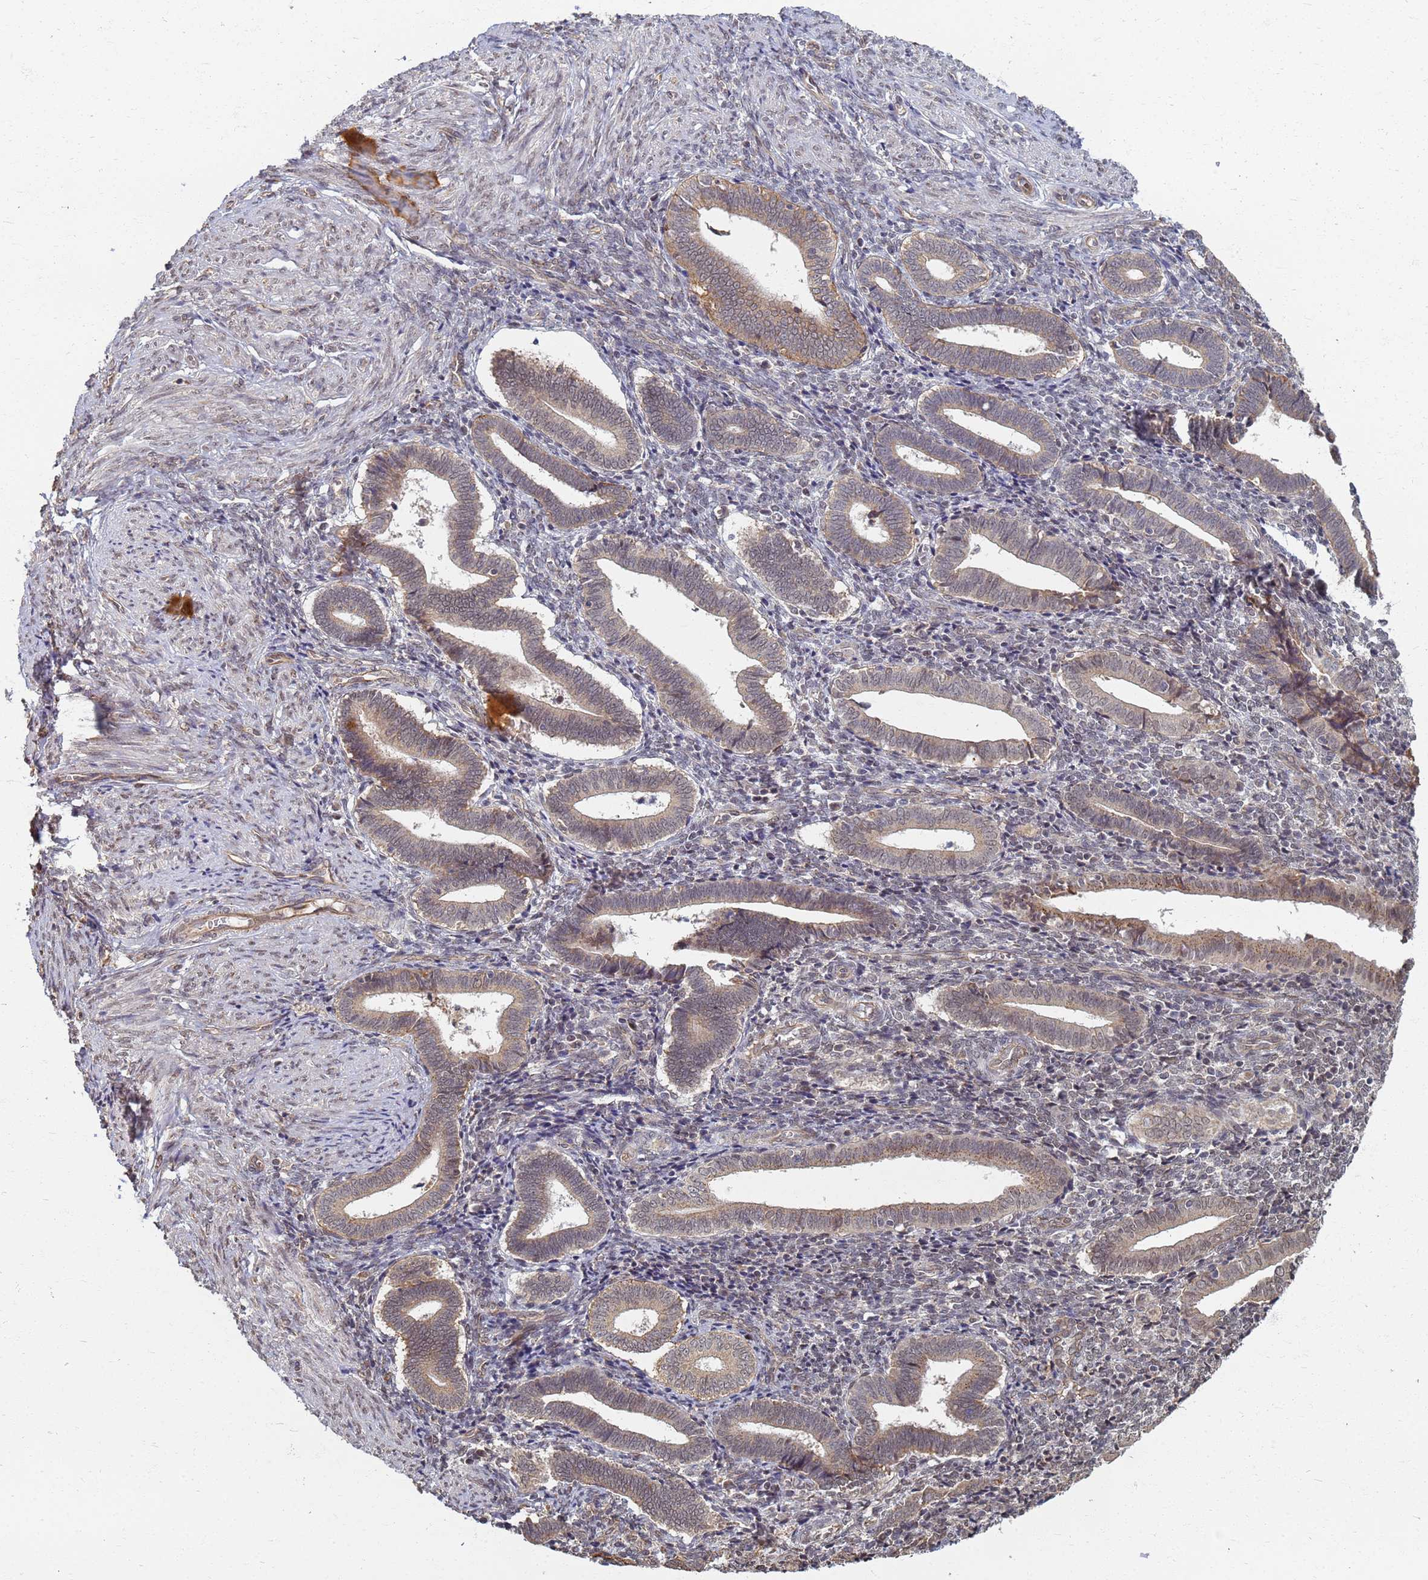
{"staining": {"intensity": "weak", "quantity": "25%-75%", "location": "nuclear"}, "tissue": "endometrium", "cell_type": "Cells in endometrial stroma", "image_type": "normal", "snomed": [{"axis": "morphology", "description": "Normal tissue, NOS"}, {"axis": "topography", "description": "Other"}, {"axis": "topography", "description": "Endometrium"}], "caption": "Immunohistochemistry photomicrograph of benign endometrium stained for a protein (brown), which displays low levels of weak nuclear staining in approximately 25%-75% of cells in endometrial stroma.", "gene": "ITGB4", "patient": {"sex": "female", "age": 44}}